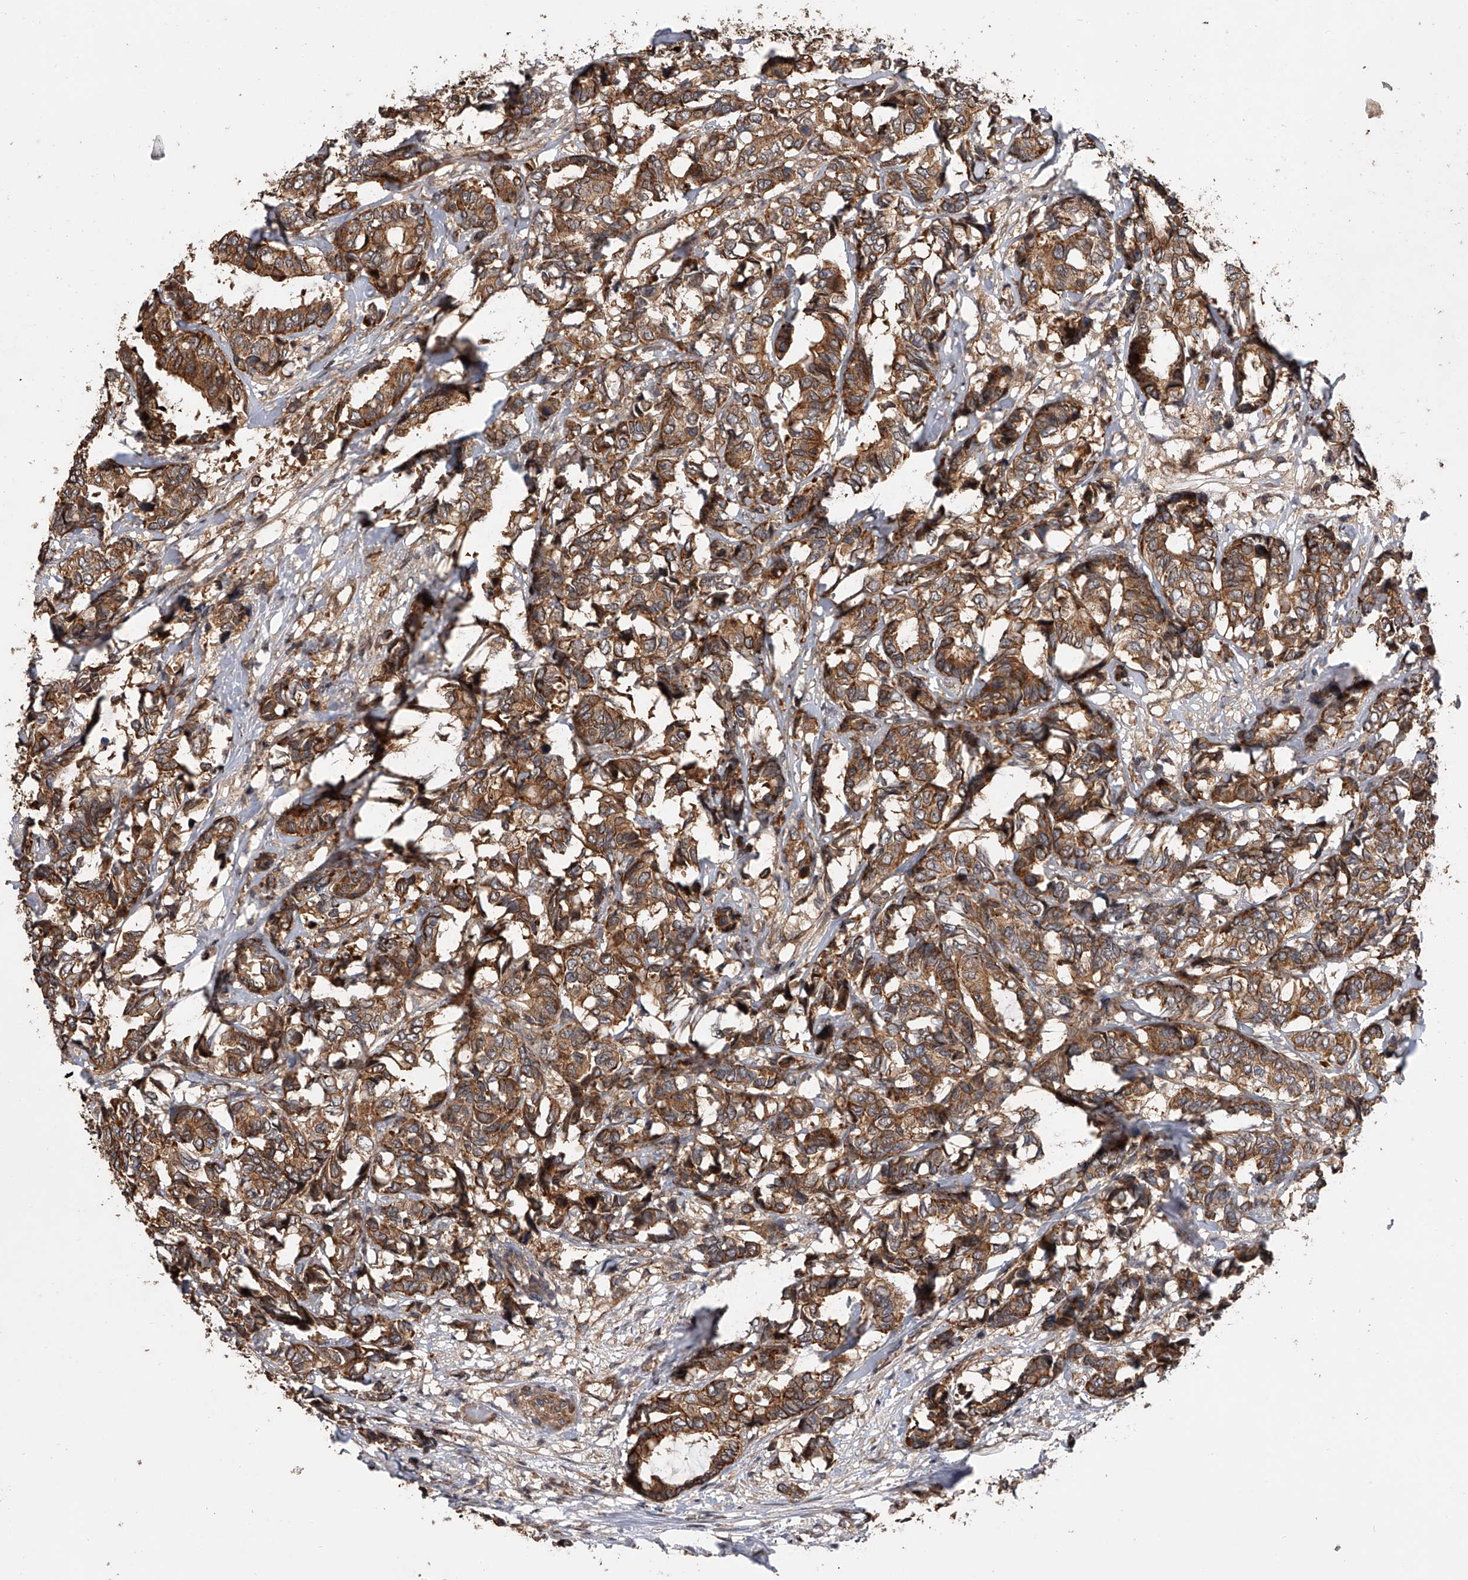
{"staining": {"intensity": "moderate", "quantity": ">75%", "location": "cytoplasmic/membranous"}, "tissue": "breast cancer", "cell_type": "Tumor cells", "image_type": "cancer", "snomed": [{"axis": "morphology", "description": "Duct carcinoma"}, {"axis": "topography", "description": "Breast"}], "caption": "High-magnification brightfield microscopy of infiltrating ductal carcinoma (breast) stained with DAB (brown) and counterstained with hematoxylin (blue). tumor cells exhibit moderate cytoplasmic/membranous expression is appreciated in approximately>75% of cells.", "gene": "USP47", "patient": {"sex": "female", "age": 87}}